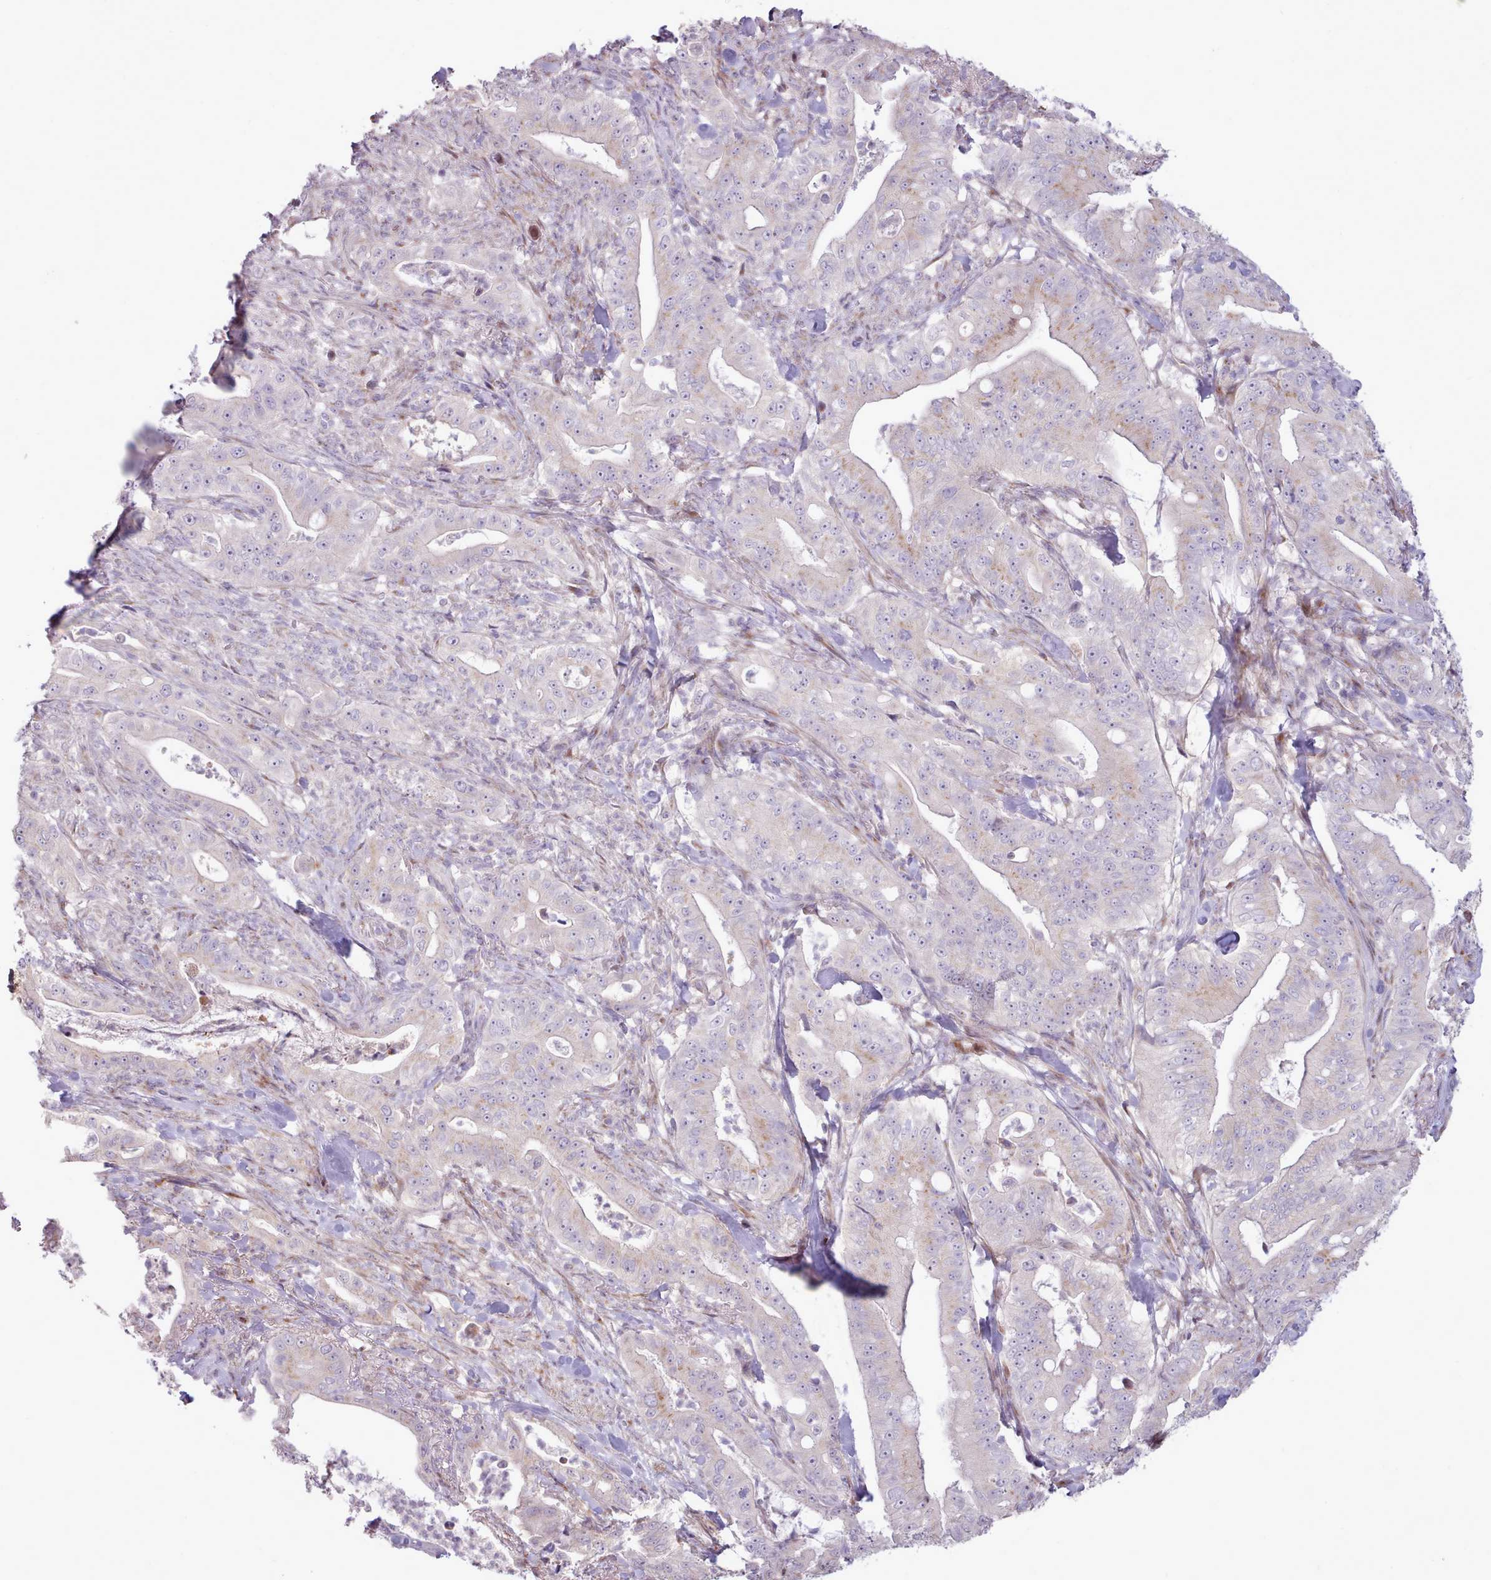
{"staining": {"intensity": "negative", "quantity": "none", "location": "none"}, "tissue": "pancreatic cancer", "cell_type": "Tumor cells", "image_type": "cancer", "snomed": [{"axis": "morphology", "description": "Adenocarcinoma, NOS"}, {"axis": "topography", "description": "Pancreas"}], "caption": "Tumor cells are negative for protein expression in human pancreatic cancer.", "gene": "PPP3R2", "patient": {"sex": "male", "age": 71}}